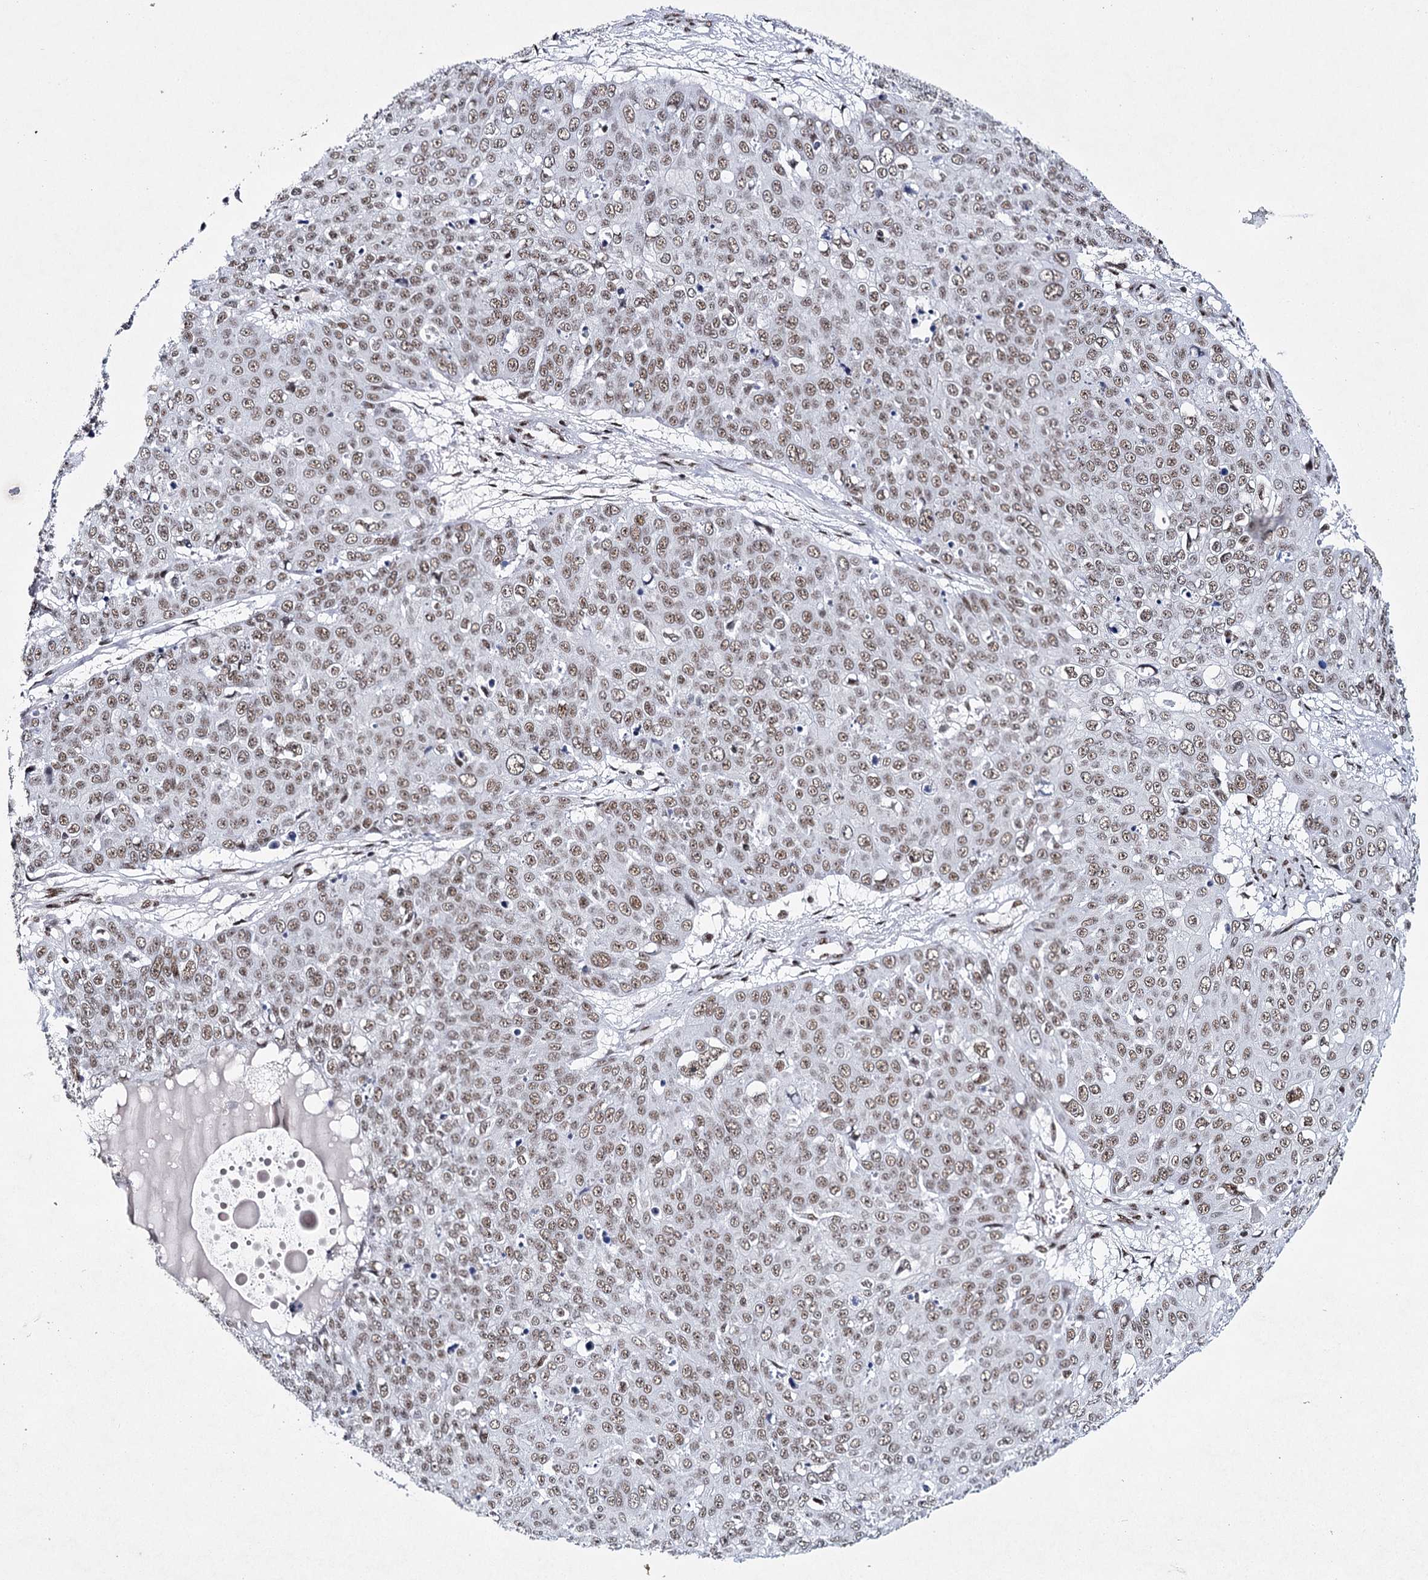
{"staining": {"intensity": "moderate", "quantity": ">75%", "location": "nuclear"}, "tissue": "skin cancer", "cell_type": "Tumor cells", "image_type": "cancer", "snomed": [{"axis": "morphology", "description": "Squamous cell carcinoma, NOS"}, {"axis": "topography", "description": "Skin"}], "caption": "Immunohistochemistry (IHC) micrograph of neoplastic tissue: human skin cancer stained using immunohistochemistry (IHC) demonstrates medium levels of moderate protein expression localized specifically in the nuclear of tumor cells, appearing as a nuclear brown color.", "gene": "SCAF8", "patient": {"sex": "male", "age": 71}}